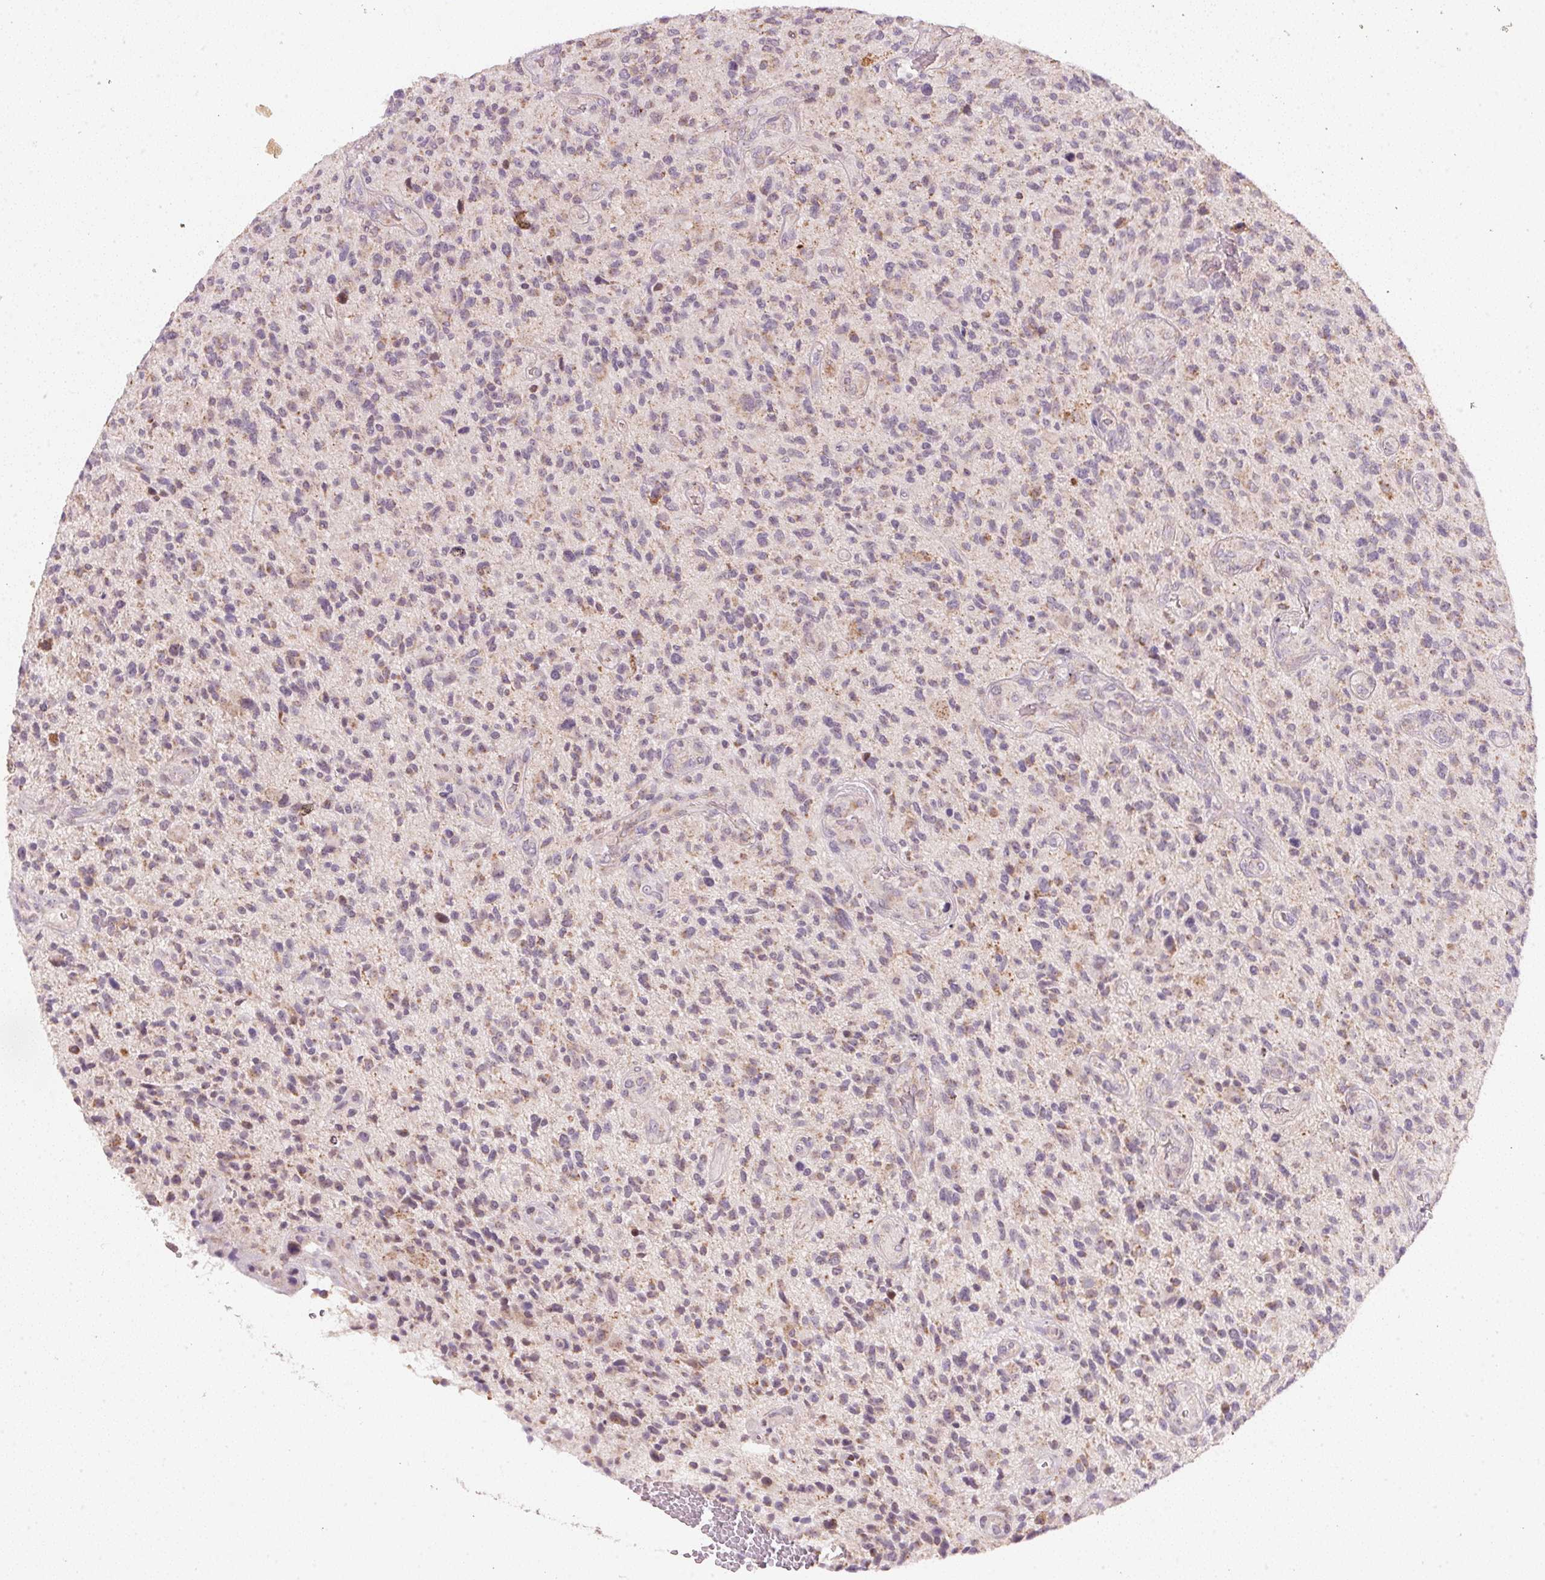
{"staining": {"intensity": "weak", "quantity": "<25%", "location": "cytoplasmic/membranous"}, "tissue": "glioma", "cell_type": "Tumor cells", "image_type": "cancer", "snomed": [{"axis": "morphology", "description": "Glioma, malignant, High grade"}, {"axis": "topography", "description": "Brain"}], "caption": "The immunohistochemistry (IHC) micrograph has no significant positivity in tumor cells of glioma tissue.", "gene": "COQ7", "patient": {"sex": "male", "age": 47}}